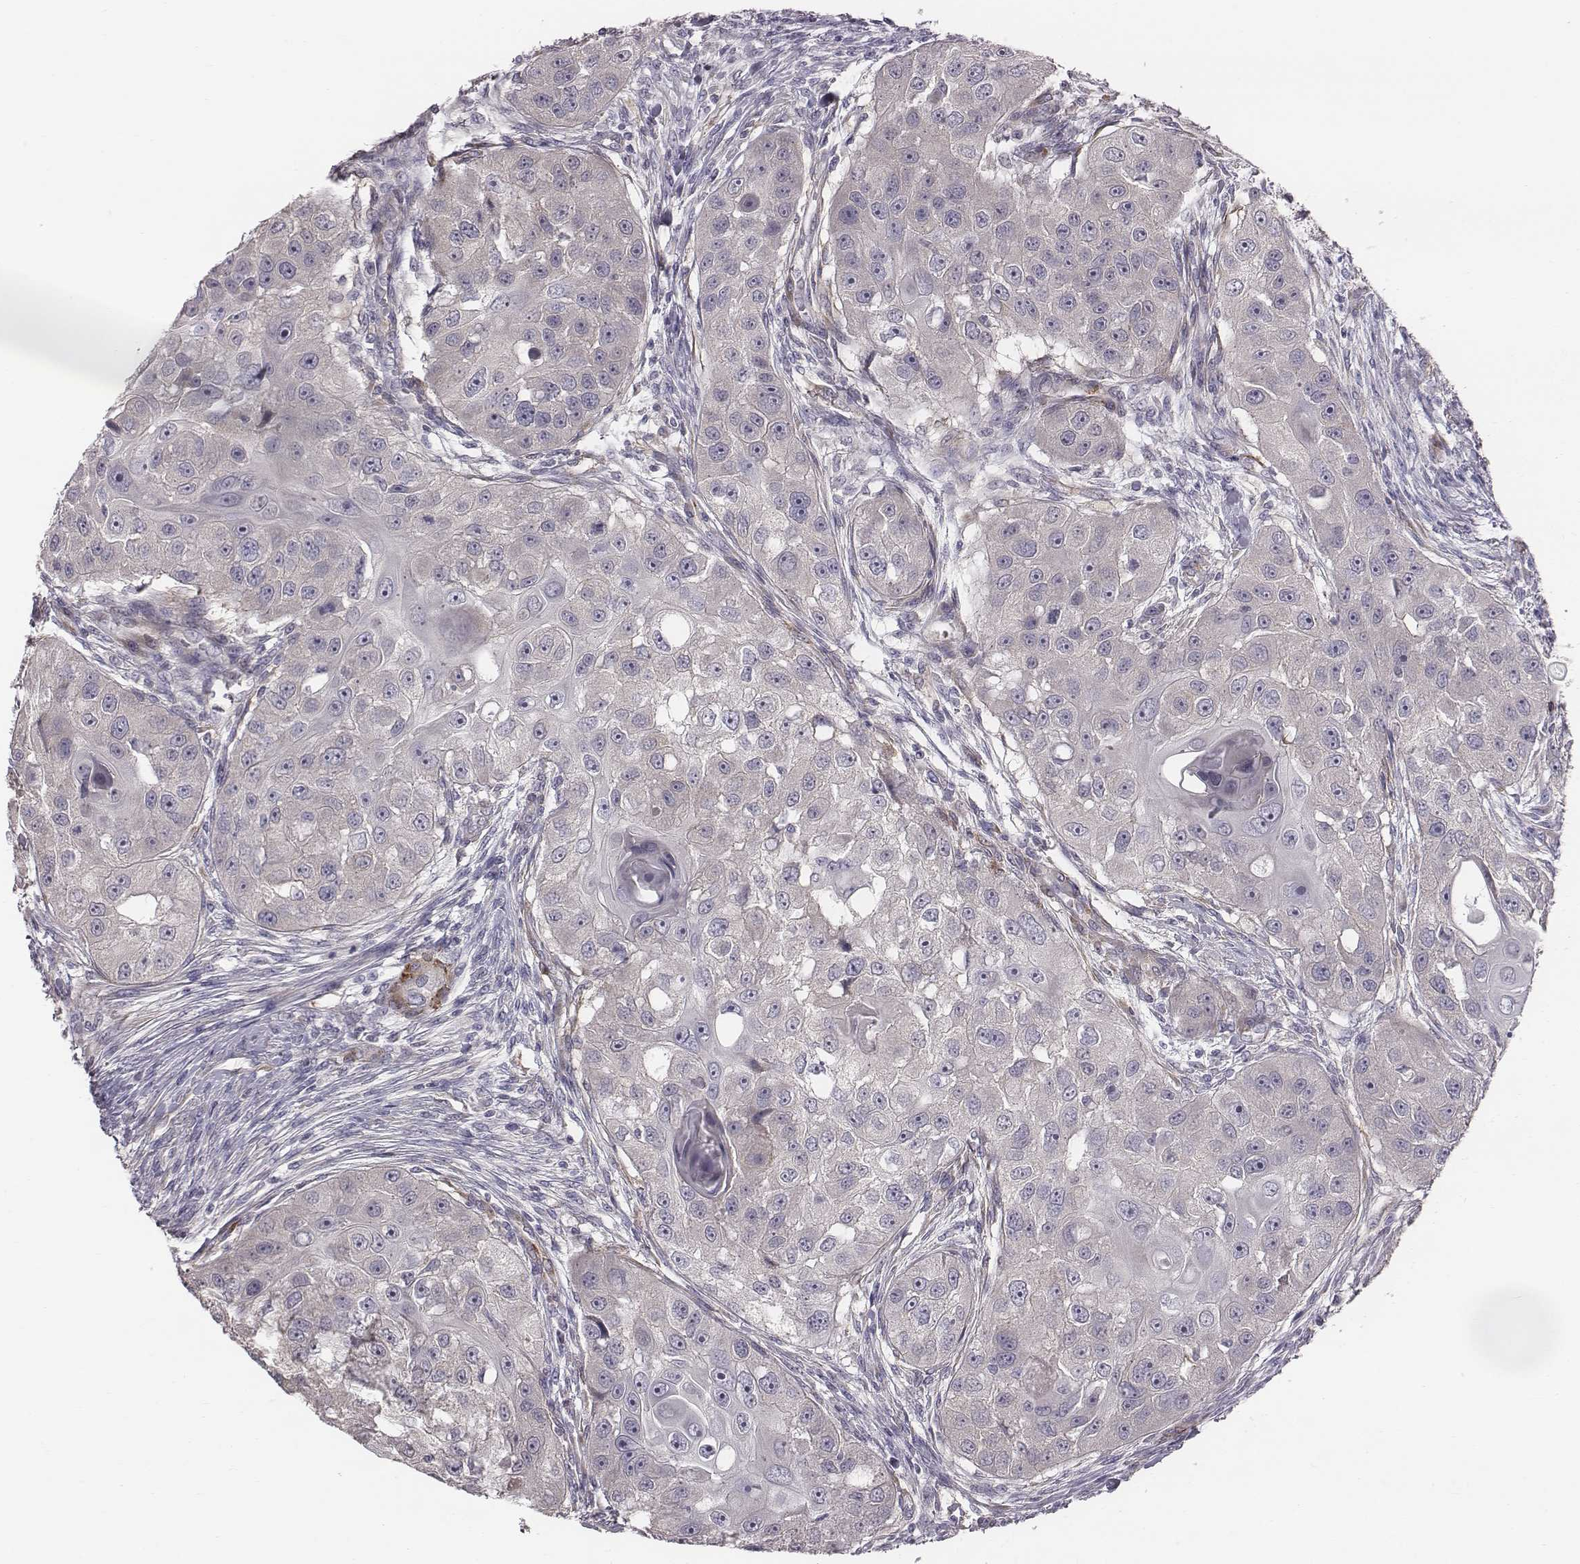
{"staining": {"intensity": "negative", "quantity": "none", "location": "none"}, "tissue": "head and neck cancer", "cell_type": "Tumor cells", "image_type": "cancer", "snomed": [{"axis": "morphology", "description": "Squamous cell carcinoma, NOS"}, {"axis": "topography", "description": "Head-Neck"}], "caption": "Human head and neck cancer (squamous cell carcinoma) stained for a protein using immunohistochemistry shows no staining in tumor cells.", "gene": "PRKCZ", "patient": {"sex": "male", "age": 51}}